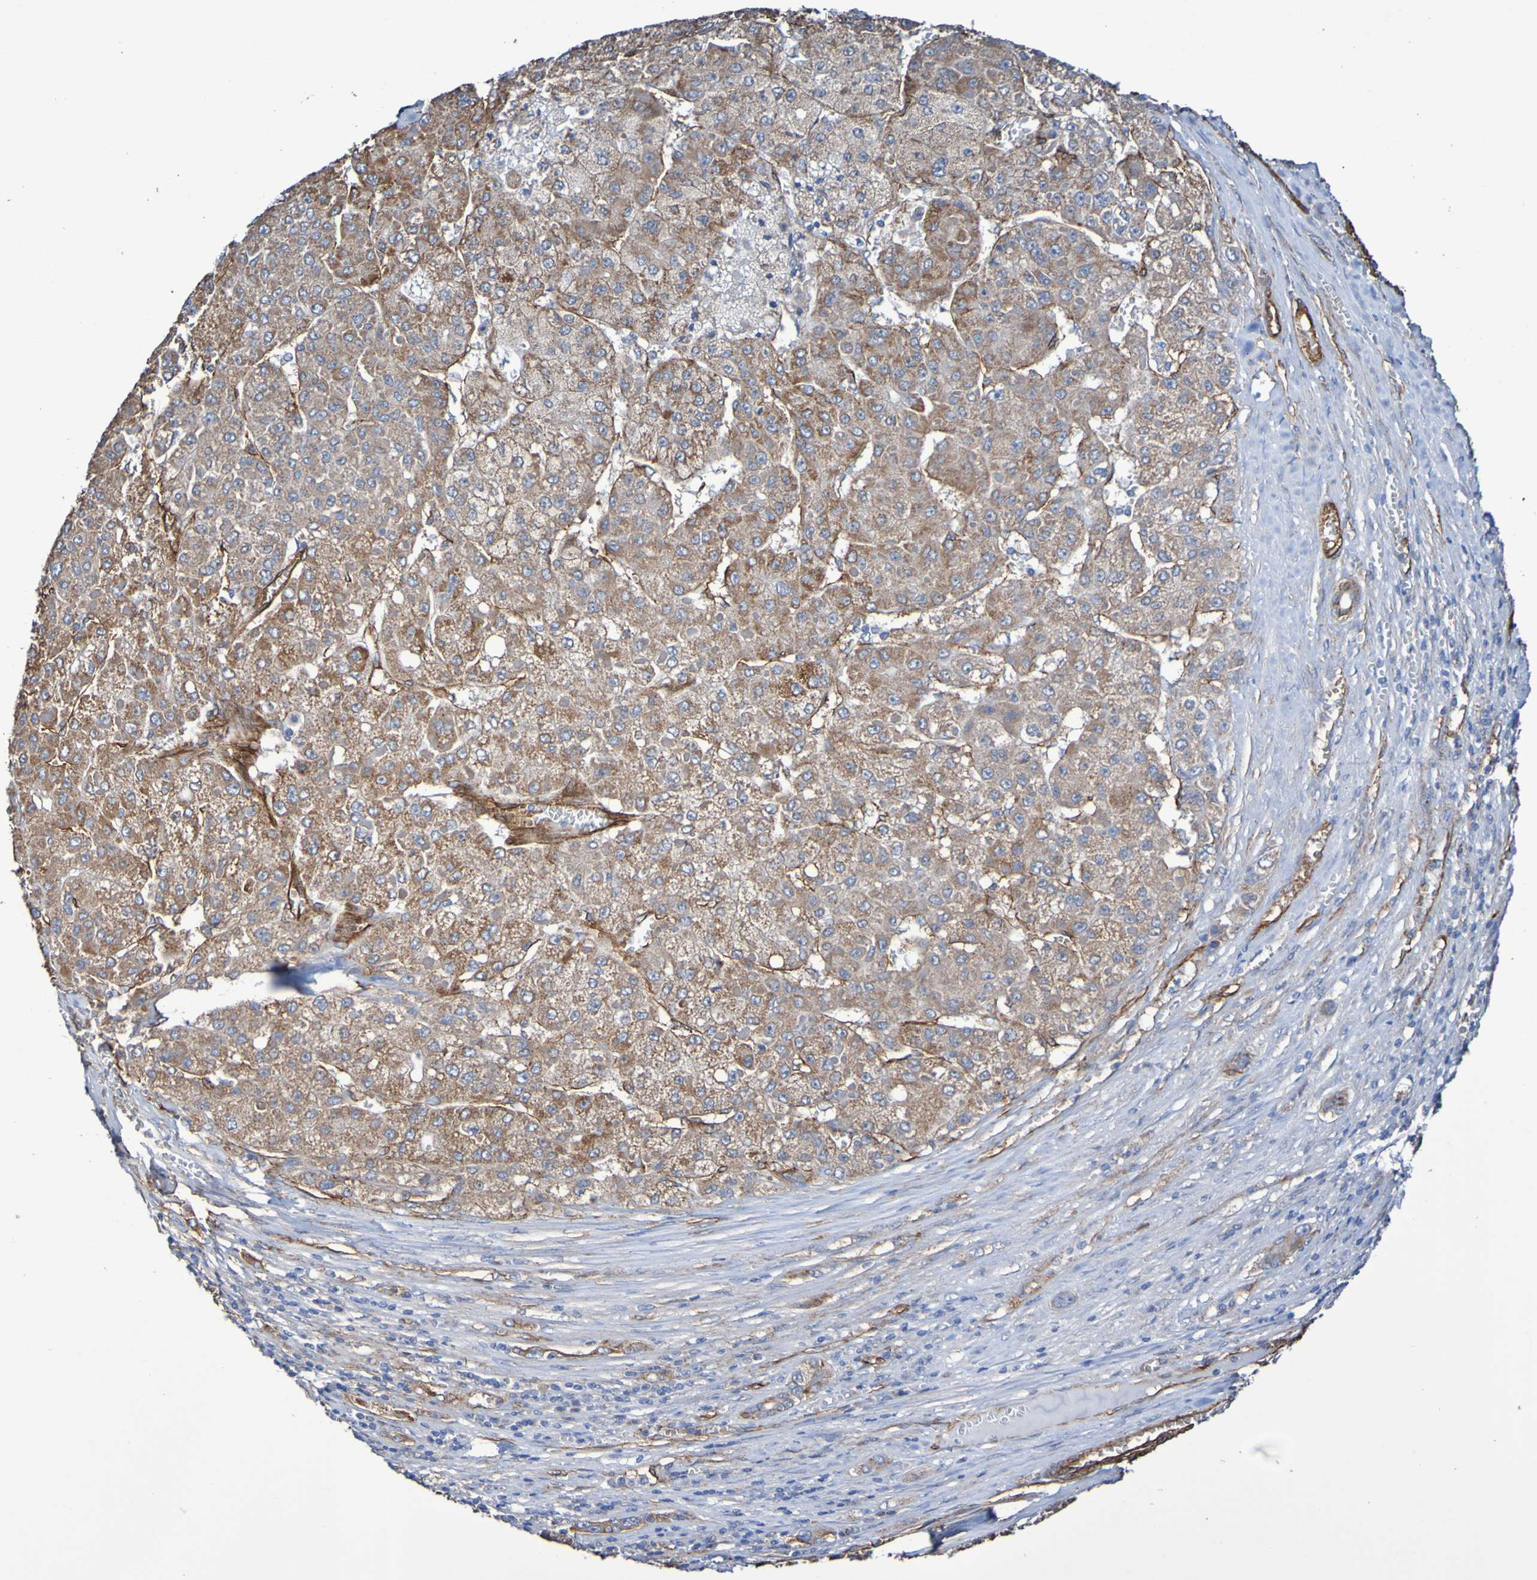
{"staining": {"intensity": "moderate", "quantity": ">75%", "location": "cytoplasmic/membranous"}, "tissue": "liver cancer", "cell_type": "Tumor cells", "image_type": "cancer", "snomed": [{"axis": "morphology", "description": "Carcinoma, Hepatocellular, NOS"}, {"axis": "topography", "description": "Liver"}], "caption": "Protein expression analysis of hepatocellular carcinoma (liver) reveals moderate cytoplasmic/membranous staining in about >75% of tumor cells. (IHC, brightfield microscopy, high magnification).", "gene": "ELMOD3", "patient": {"sex": "female", "age": 73}}